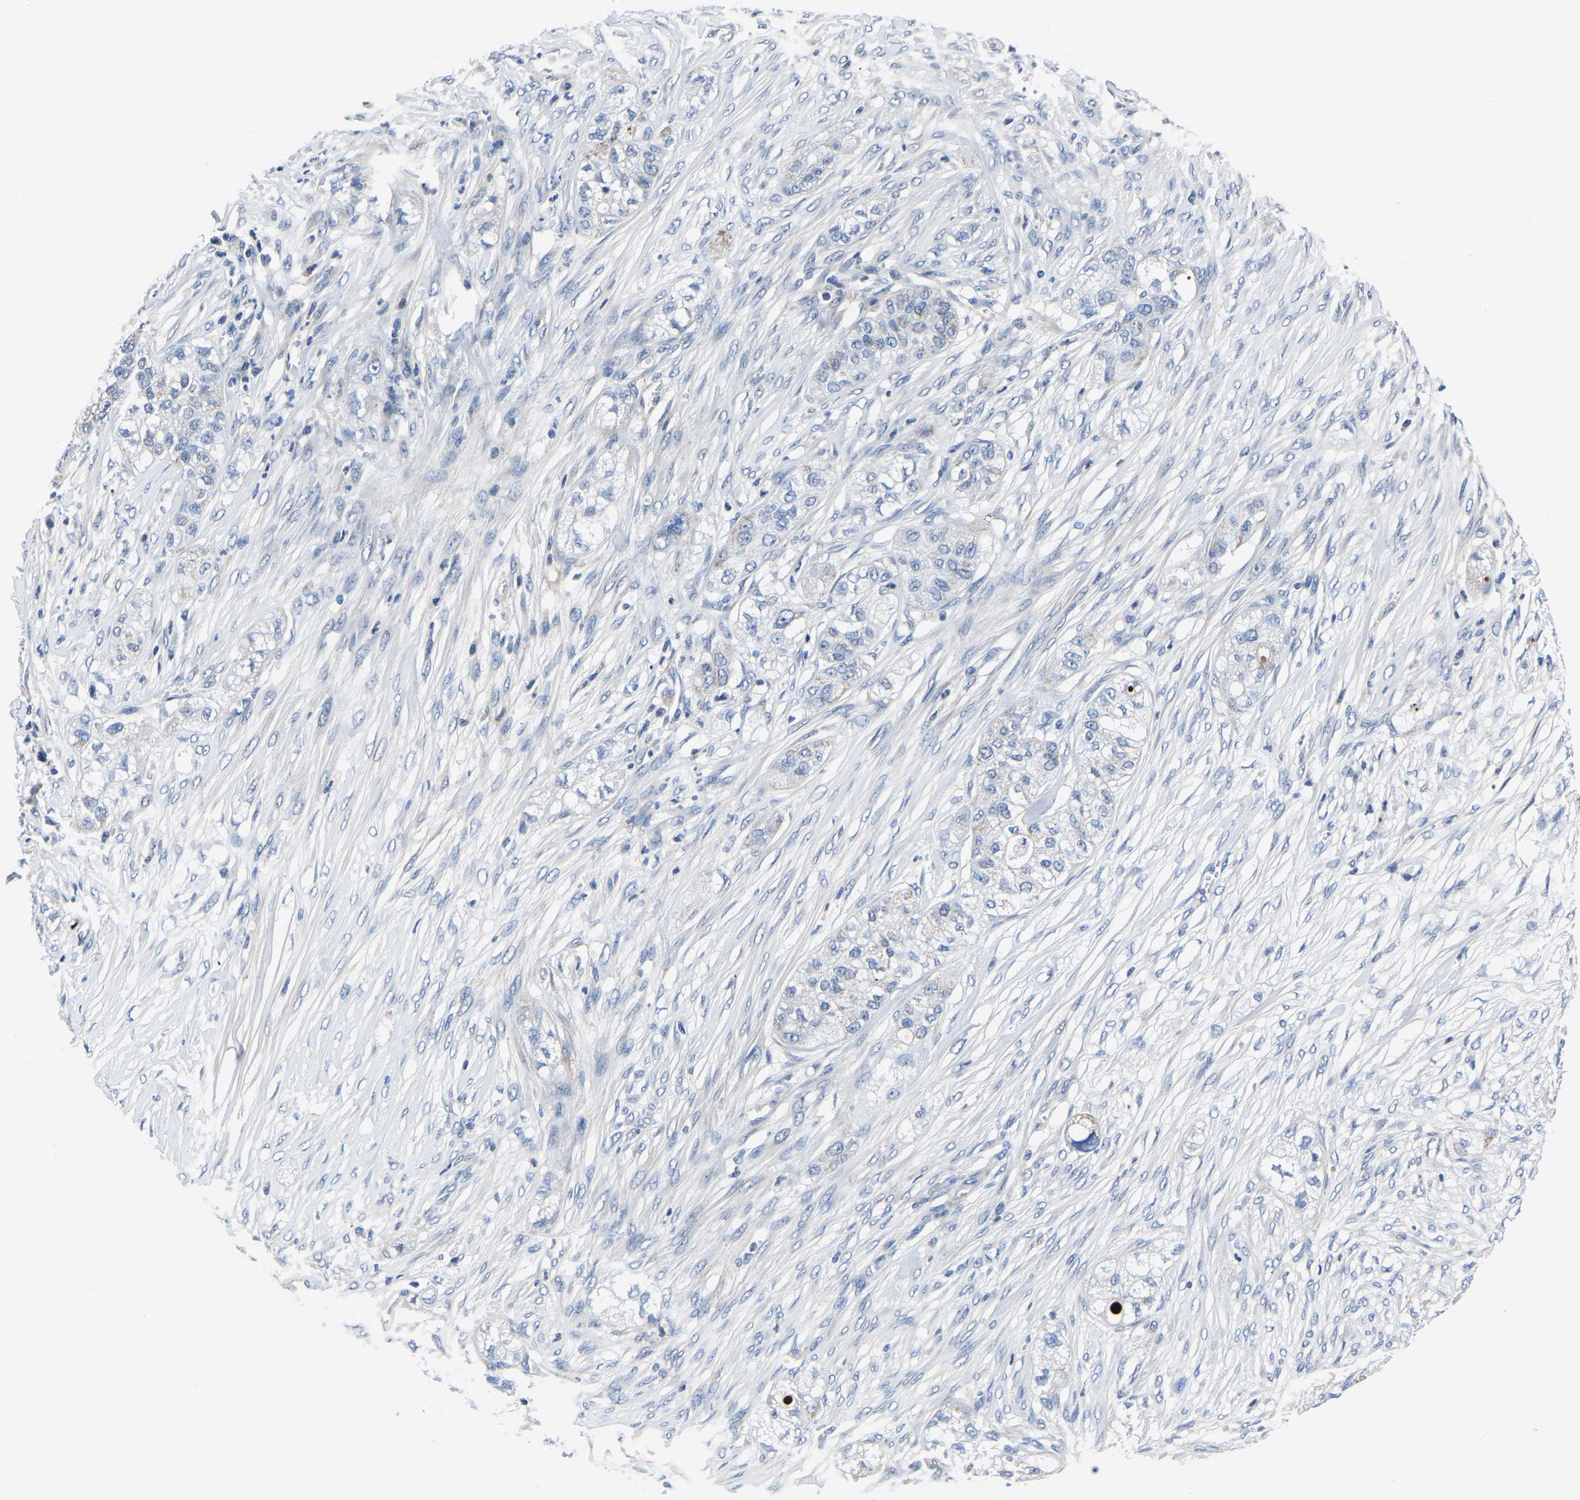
{"staining": {"intensity": "negative", "quantity": "none", "location": "none"}, "tissue": "pancreatic cancer", "cell_type": "Tumor cells", "image_type": "cancer", "snomed": [{"axis": "morphology", "description": "Adenocarcinoma, NOS"}, {"axis": "topography", "description": "Pancreas"}], "caption": "The IHC image has no significant expression in tumor cells of adenocarcinoma (pancreatic) tissue.", "gene": "FGD5", "patient": {"sex": "female", "age": 78}}